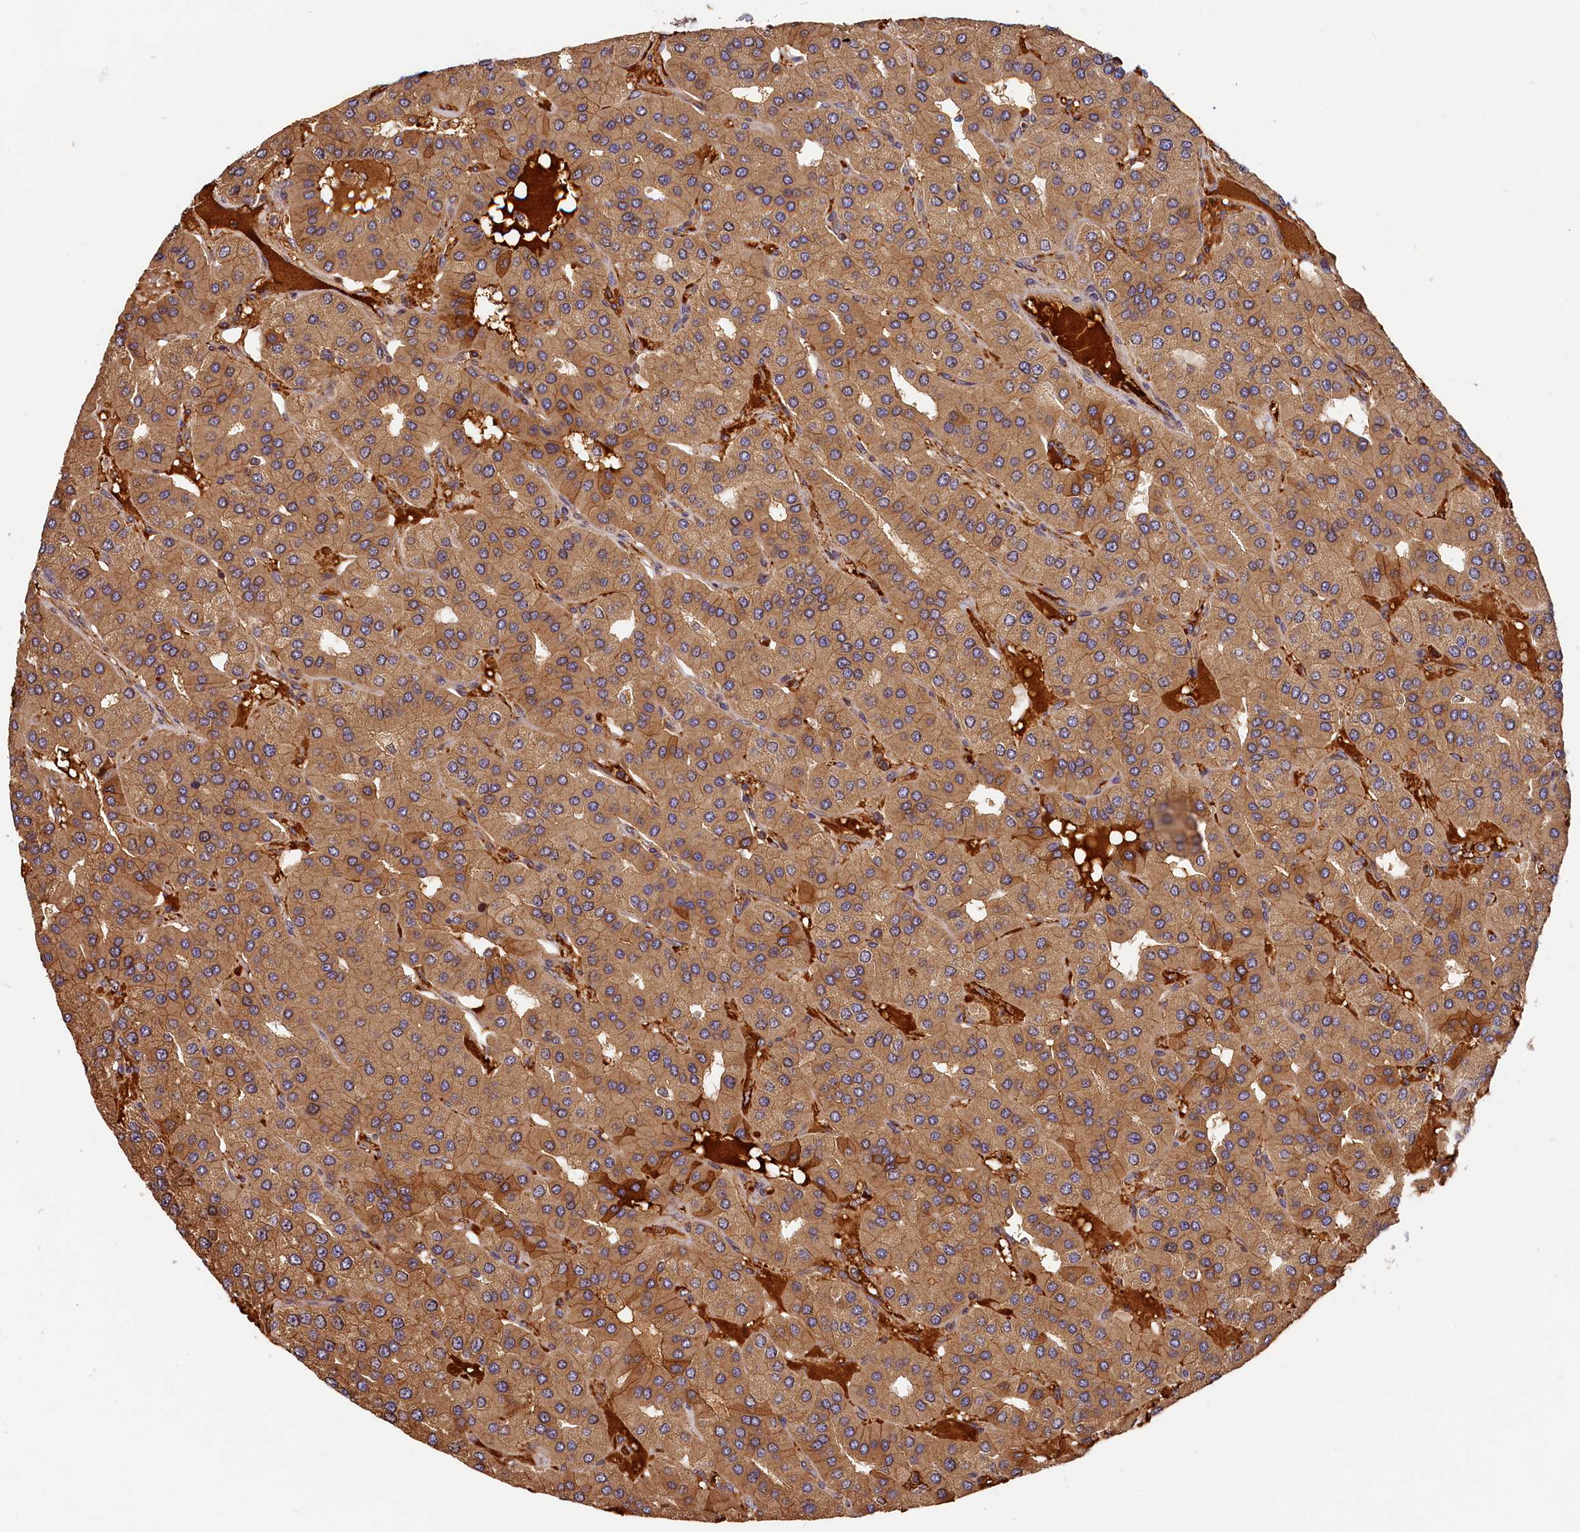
{"staining": {"intensity": "weak", "quantity": ">75%", "location": "cytoplasmic/membranous"}, "tissue": "parathyroid gland", "cell_type": "Glandular cells", "image_type": "normal", "snomed": [{"axis": "morphology", "description": "Normal tissue, NOS"}, {"axis": "morphology", "description": "Adenoma, NOS"}, {"axis": "topography", "description": "Parathyroid gland"}], "caption": "Weak cytoplasmic/membranous expression is appreciated in about >75% of glandular cells in normal parathyroid gland. The staining was performed using DAB (3,3'-diaminobenzidine), with brown indicating positive protein expression. Nuclei are stained blue with hematoxylin.", "gene": "HMOX2", "patient": {"sex": "female", "age": 86}}